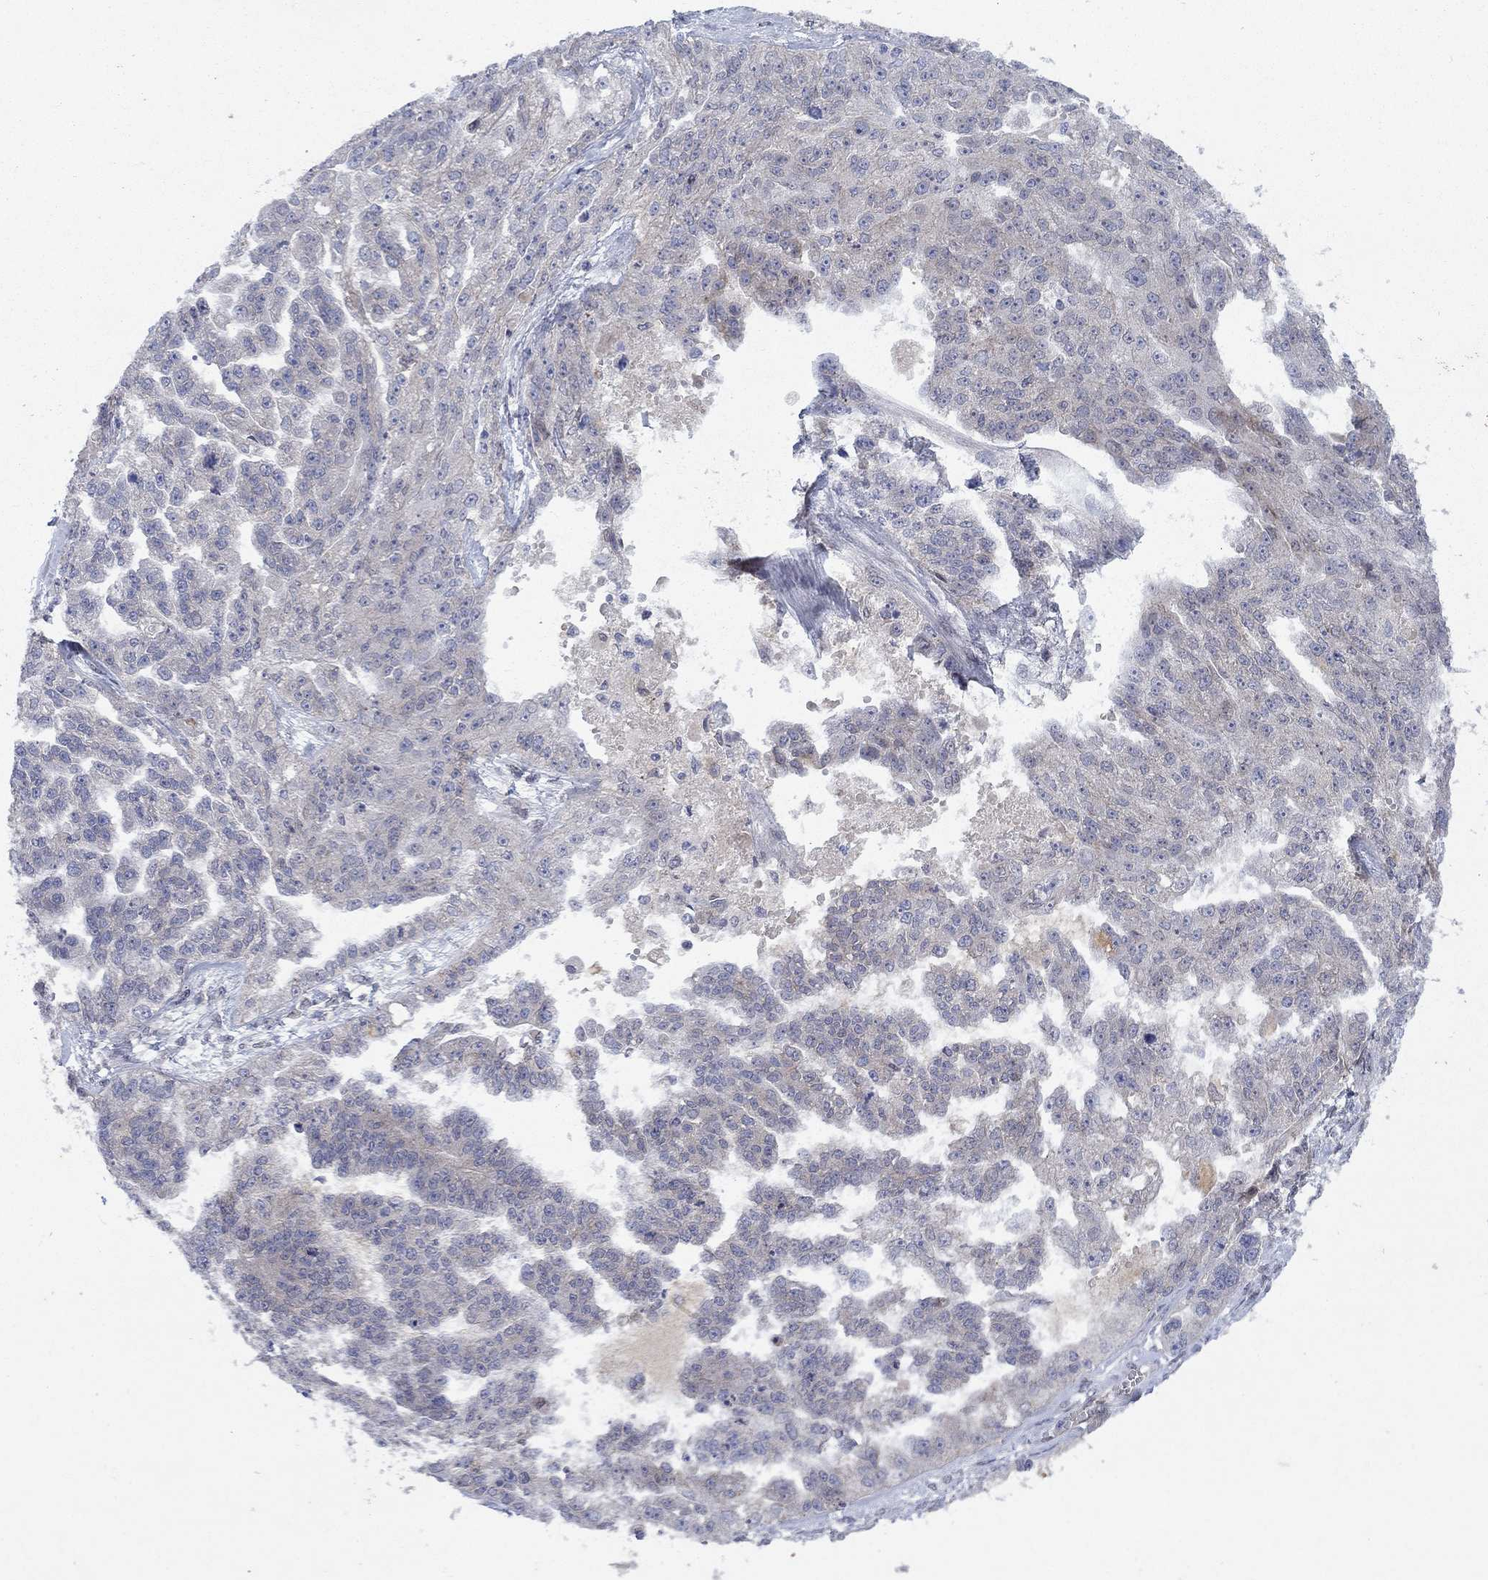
{"staining": {"intensity": "negative", "quantity": "none", "location": "none"}, "tissue": "ovarian cancer", "cell_type": "Tumor cells", "image_type": "cancer", "snomed": [{"axis": "morphology", "description": "Cystadenocarcinoma, serous, NOS"}, {"axis": "topography", "description": "Ovary"}], "caption": "Immunohistochemistry (IHC) of human ovarian serous cystadenocarcinoma demonstrates no expression in tumor cells. (Brightfield microscopy of DAB immunohistochemistry at high magnification).", "gene": "EMC9", "patient": {"sex": "female", "age": 58}}